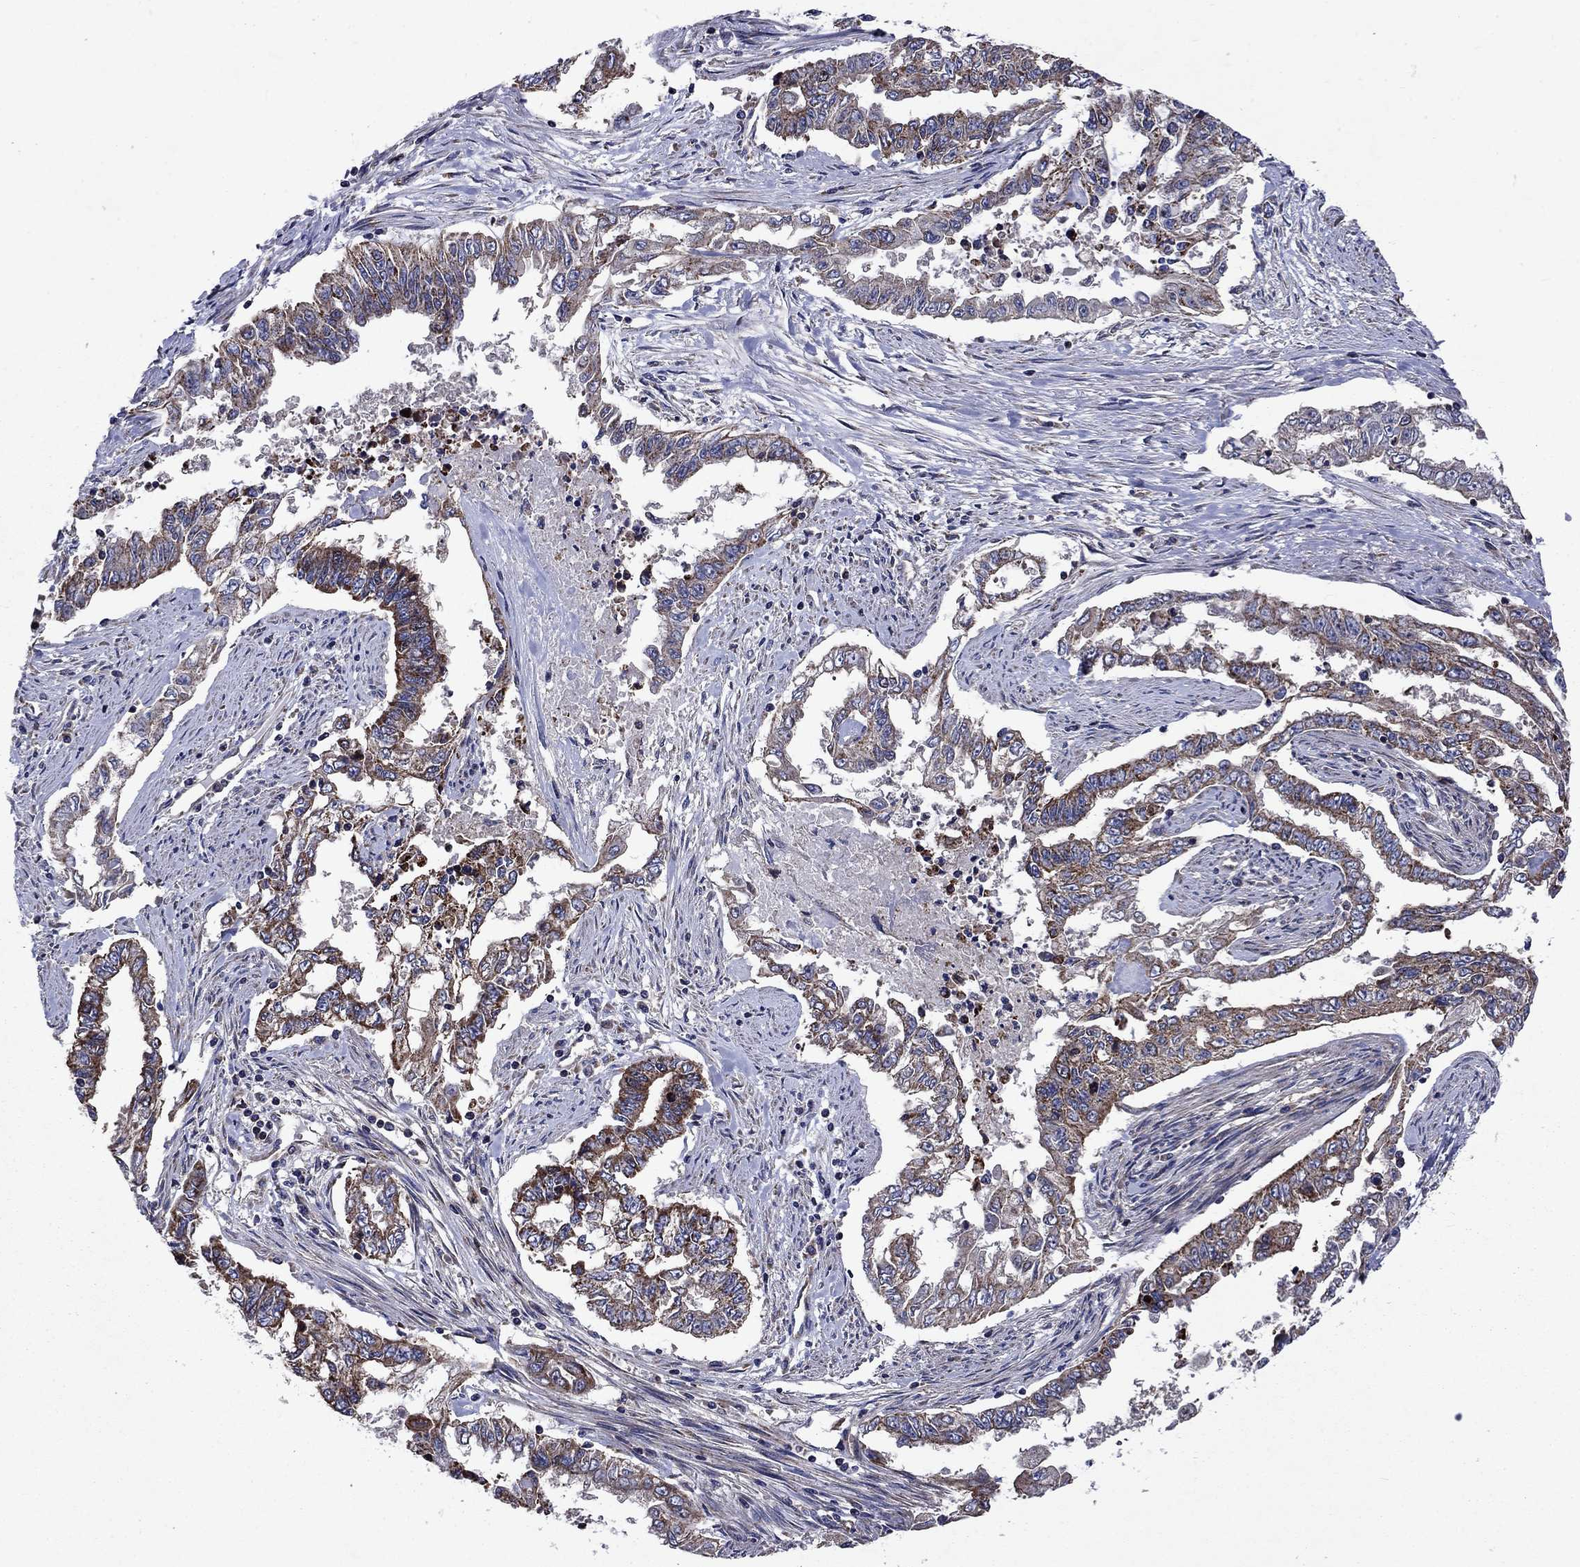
{"staining": {"intensity": "moderate", "quantity": "25%-75%", "location": "cytoplasmic/membranous"}, "tissue": "endometrial cancer", "cell_type": "Tumor cells", "image_type": "cancer", "snomed": [{"axis": "morphology", "description": "Adenocarcinoma, NOS"}, {"axis": "topography", "description": "Uterus"}], "caption": "Tumor cells demonstrate medium levels of moderate cytoplasmic/membranous staining in about 25%-75% of cells in adenocarcinoma (endometrial). (DAB IHC with brightfield microscopy, high magnification).", "gene": "KIF22", "patient": {"sex": "female", "age": 59}}